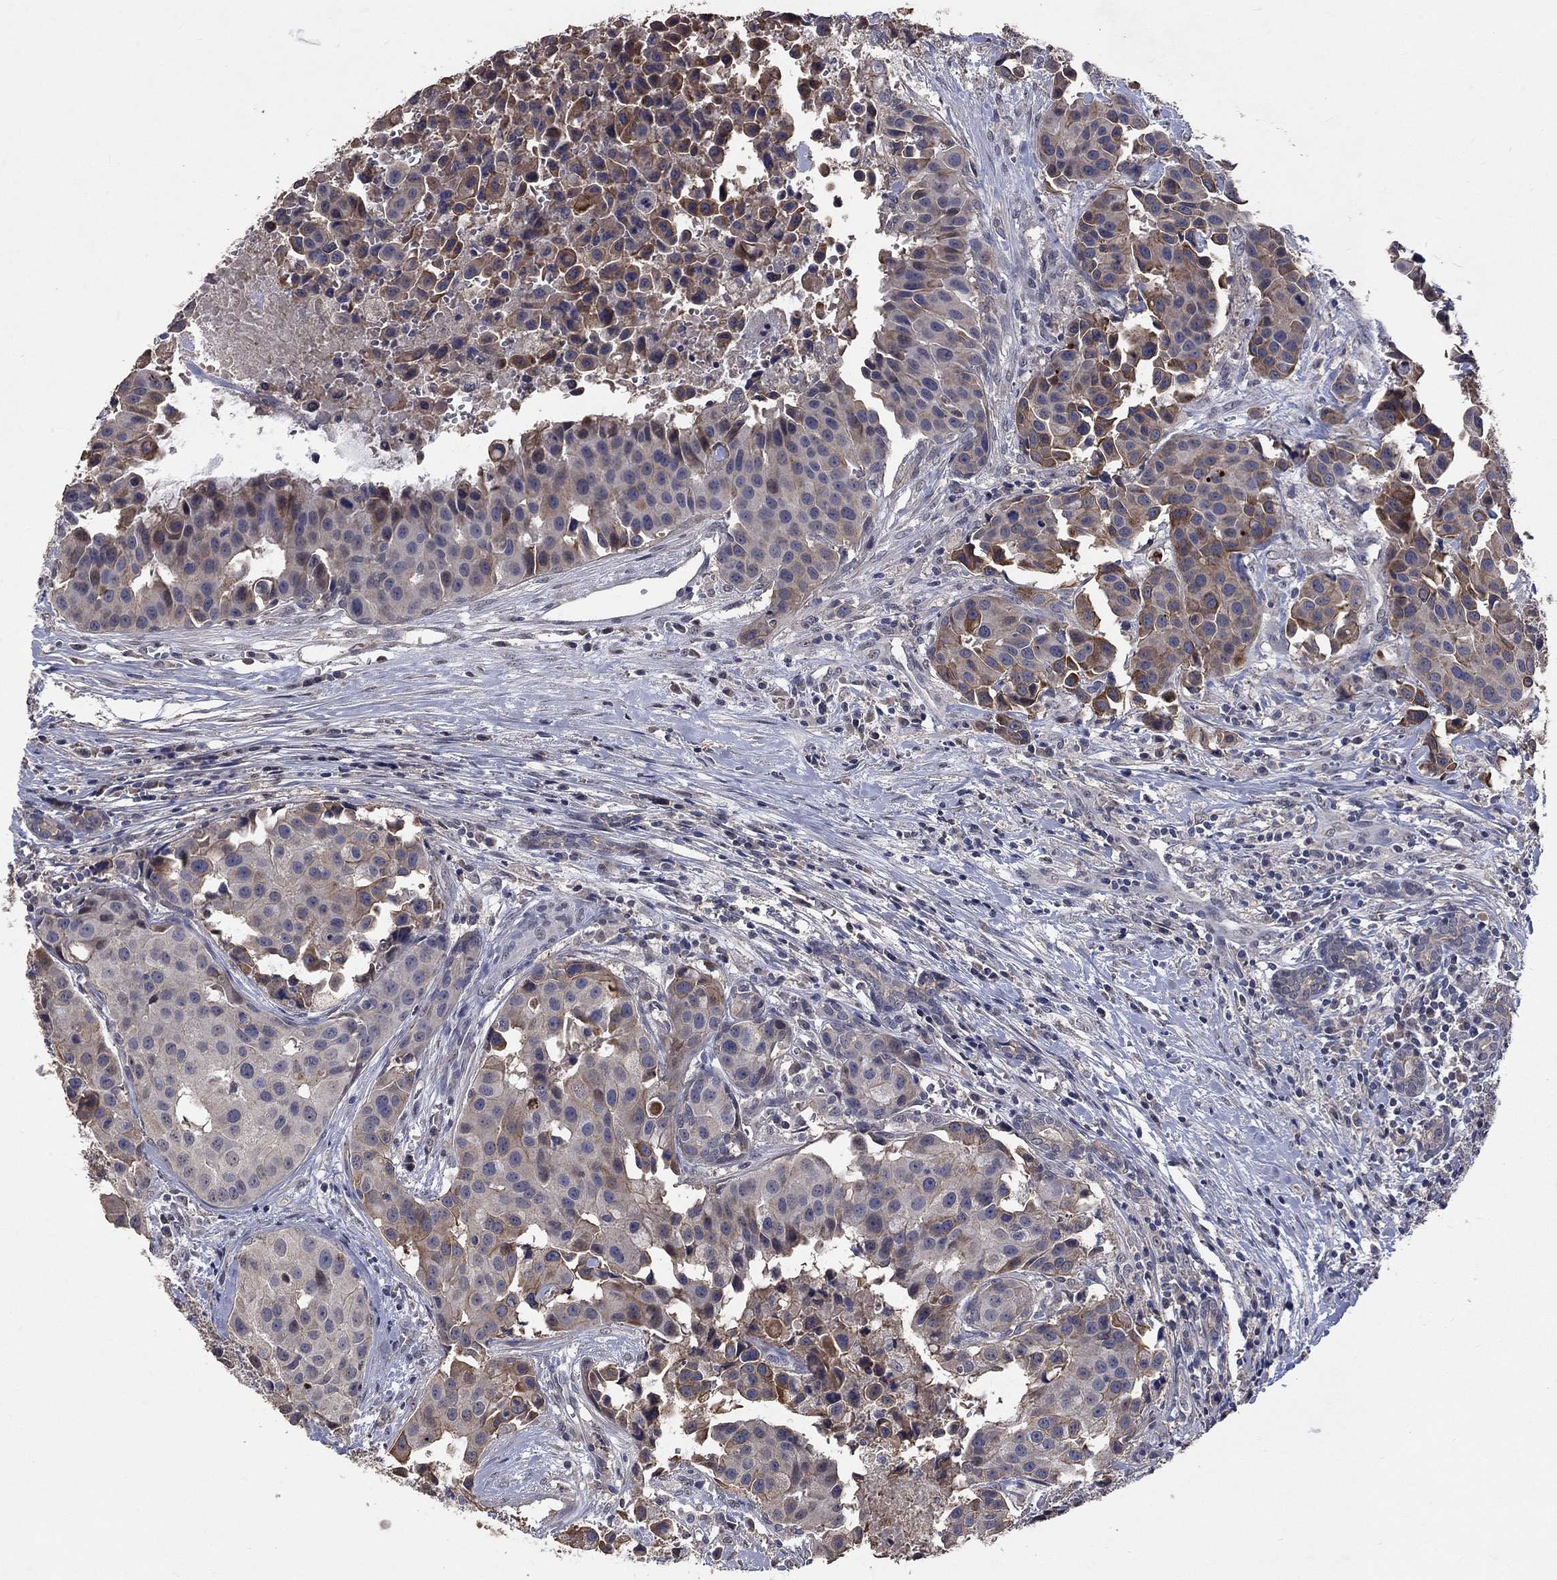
{"staining": {"intensity": "moderate", "quantity": "<25%", "location": "cytoplasmic/membranous"}, "tissue": "head and neck cancer", "cell_type": "Tumor cells", "image_type": "cancer", "snomed": [{"axis": "morphology", "description": "Adenocarcinoma, NOS"}, {"axis": "topography", "description": "Head-Neck"}], "caption": "Immunohistochemical staining of human head and neck adenocarcinoma displays moderate cytoplasmic/membranous protein positivity in about <25% of tumor cells.", "gene": "CHST5", "patient": {"sex": "male", "age": 76}}